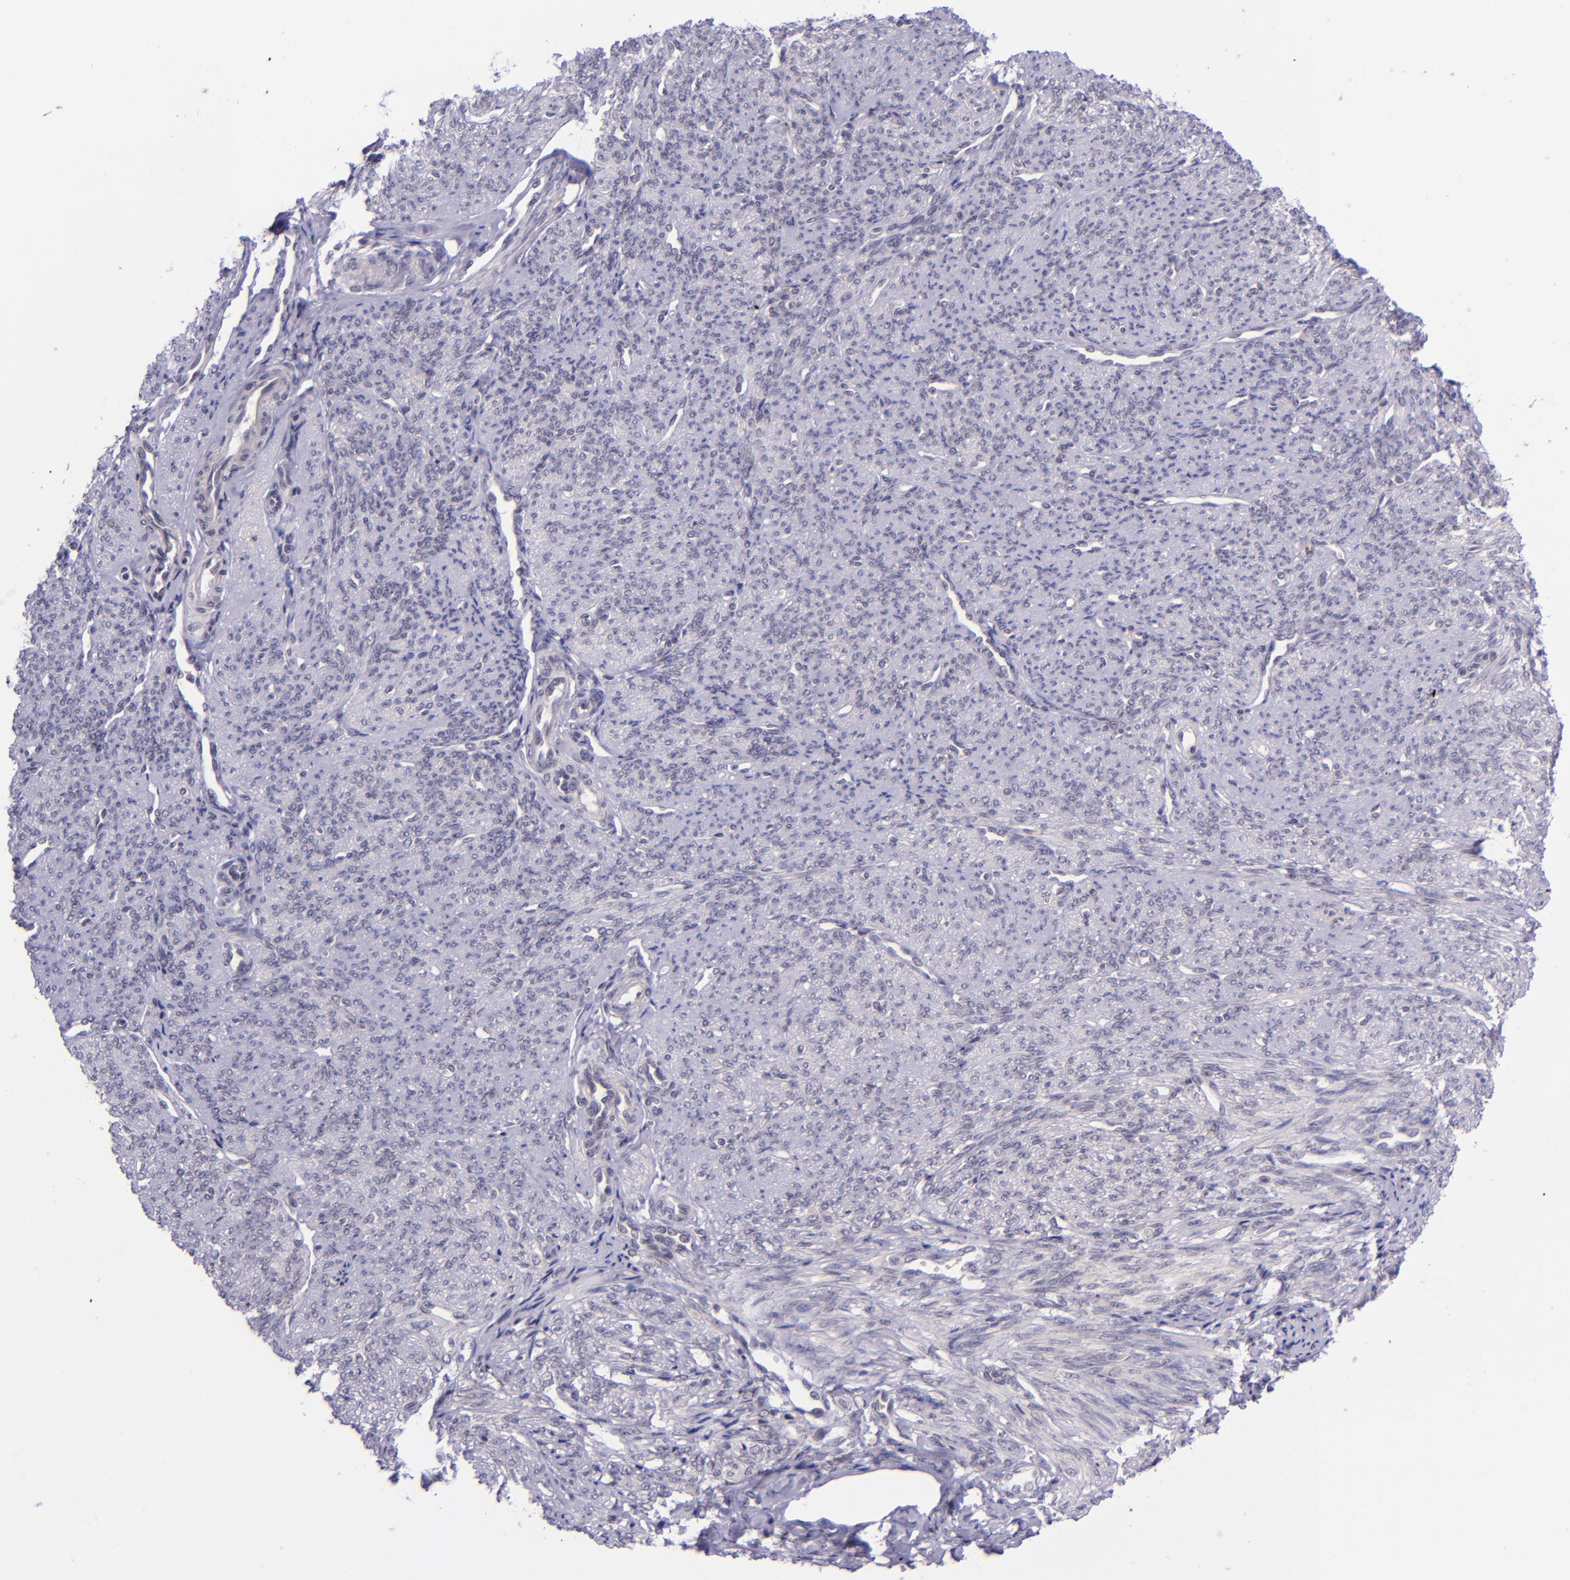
{"staining": {"intensity": "negative", "quantity": "none", "location": "none"}, "tissue": "smooth muscle", "cell_type": "Smooth muscle cells", "image_type": "normal", "snomed": [{"axis": "morphology", "description": "Normal tissue, NOS"}, {"axis": "topography", "description": "Cervix"}, {"axis": "topography", "description": "Endometrium"}], "caption": "Immunohistochemistry of normal human smooth muscle reveals no positivity in smooth muscle cells.", "gene": "SELL", "patient": {"sex": "female", "age": 65}}